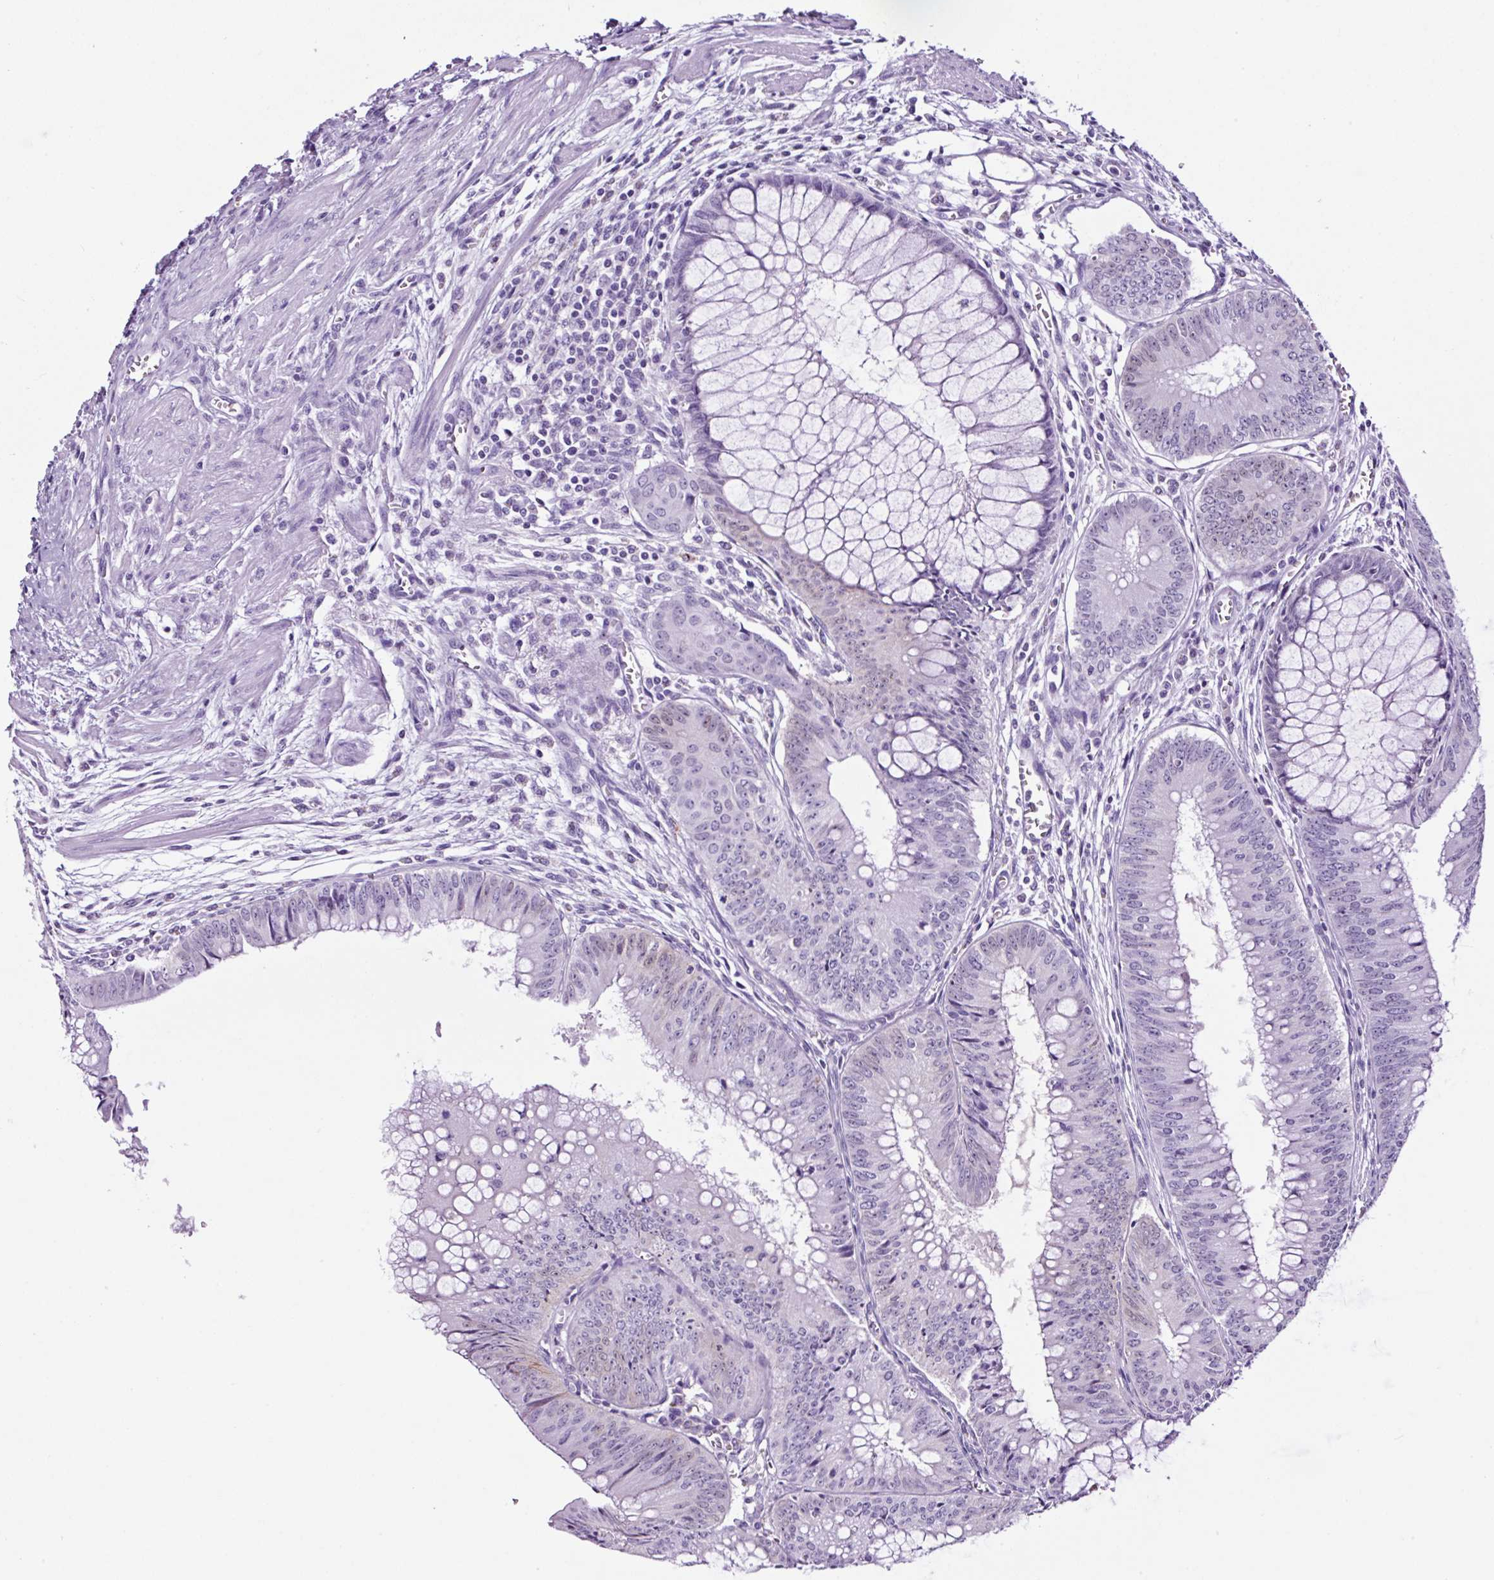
{"staining": {"intensity": "negative", "quantity": "none", "location": "none"}, "tissue": "colorectal cancer", "cell_type": "Tumor cells", "image_type": "cancer", "snomed": [{"axis": "morphology", "description": "Adenocarcinoma, NOS"}, {"axis": "topography", "description": "Rectum"}], "caption": "Adenocarcinoma (colorectal) stained for a protein using immunohistochemistry displays no positivity tumor cells.", "gene": "TAFA3", "patient": {"sex": "female", "age": 72}}